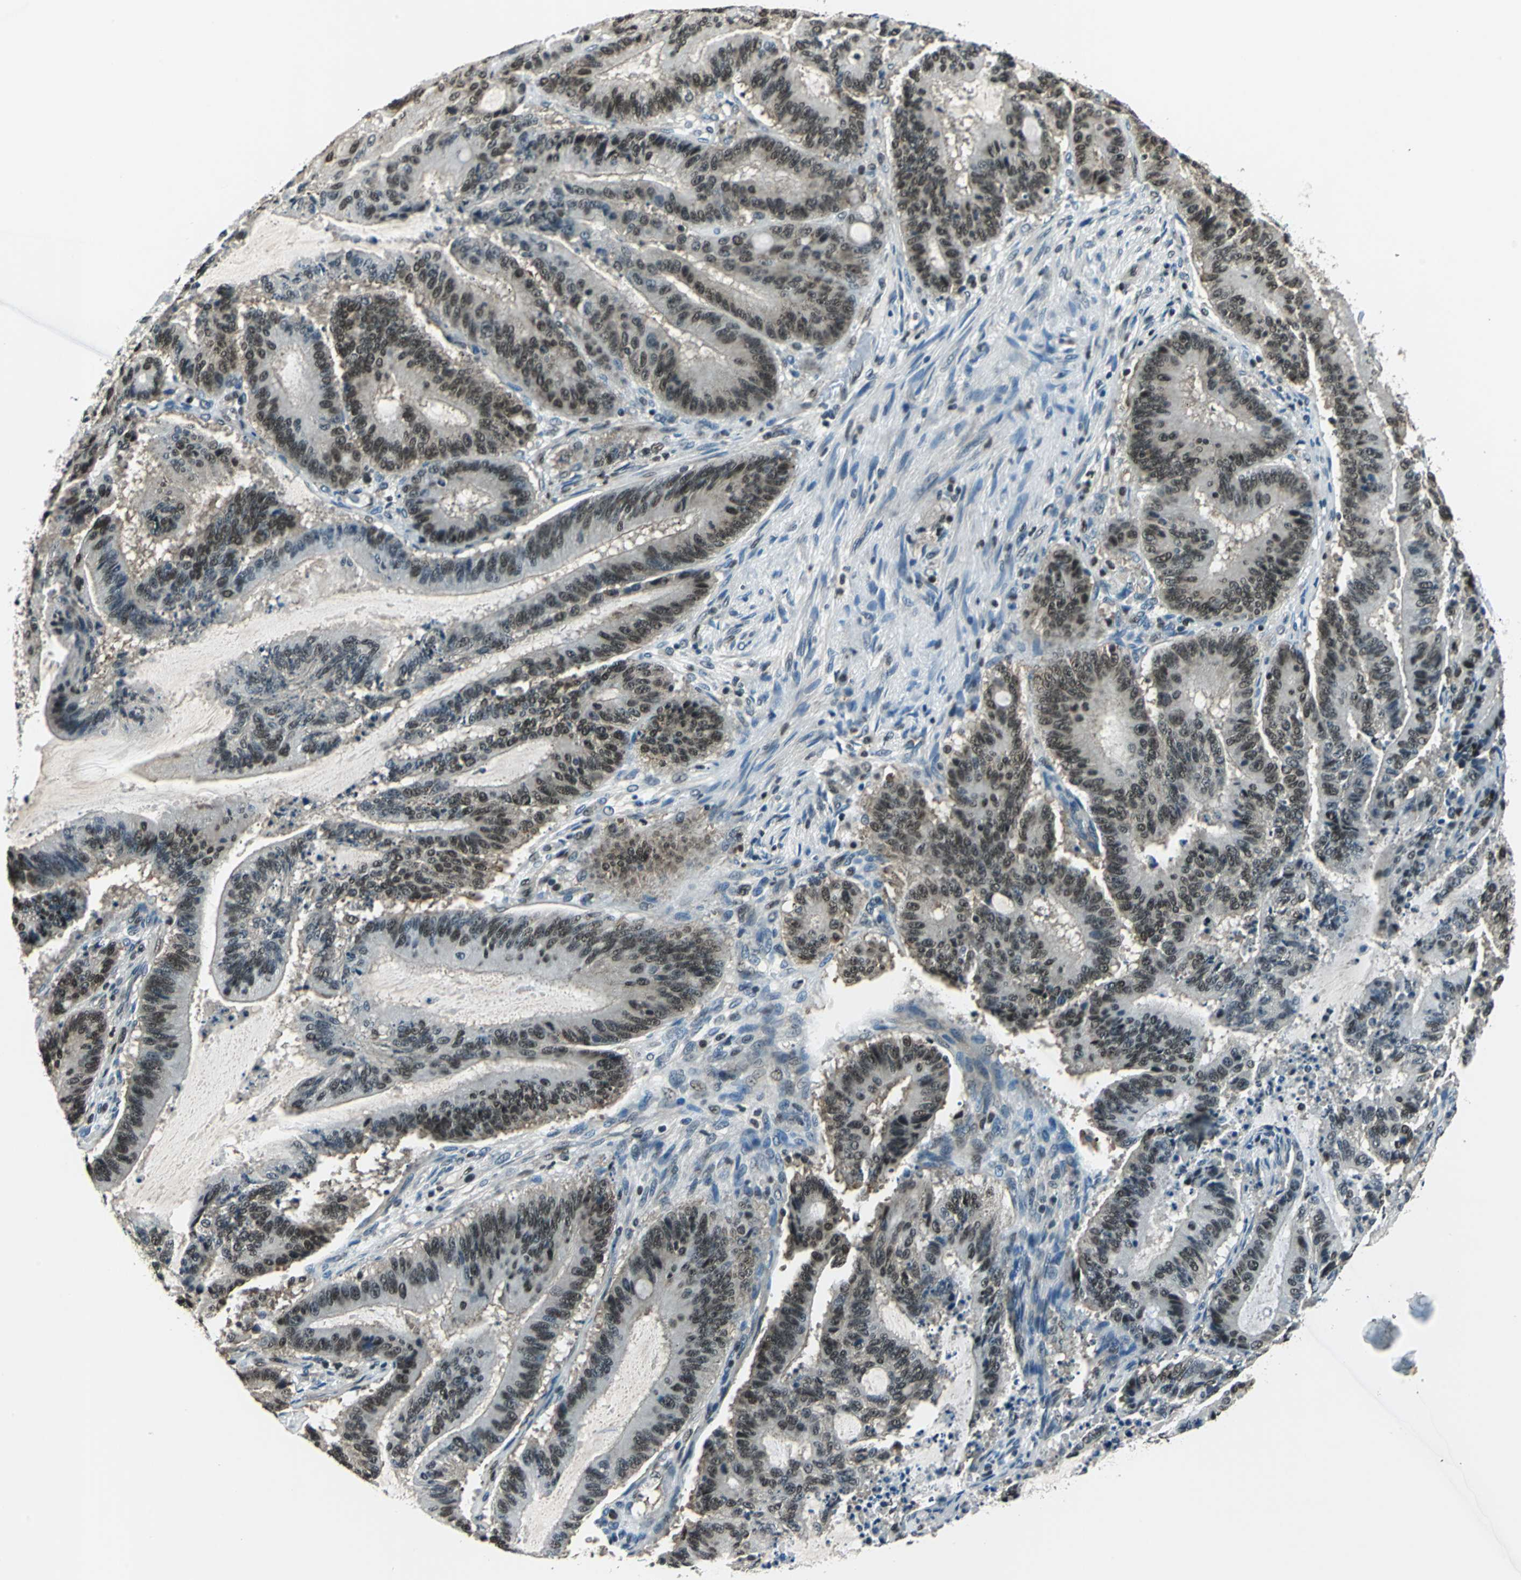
{"staining": {"intensity": "moderate", "quantity": ">75%", "location": "nuclear"}, "tissue": "liver cancer", "cell_type": "Tumor cells", "image_type": "cancer", "snomed": [{"axis": "morphology", "description": "Cholangiocarcinoma"}, {"axis": "topography", "description": "Liver"}], "caption": "Cholangiocarcinoma (liver) tissue reveals moderate nuclear positivity in approximately >75% of tumor cells, visualized by immunohistochemistry.", "gene": "RBM14", "patient": {"sex": "female", "age": 73}}